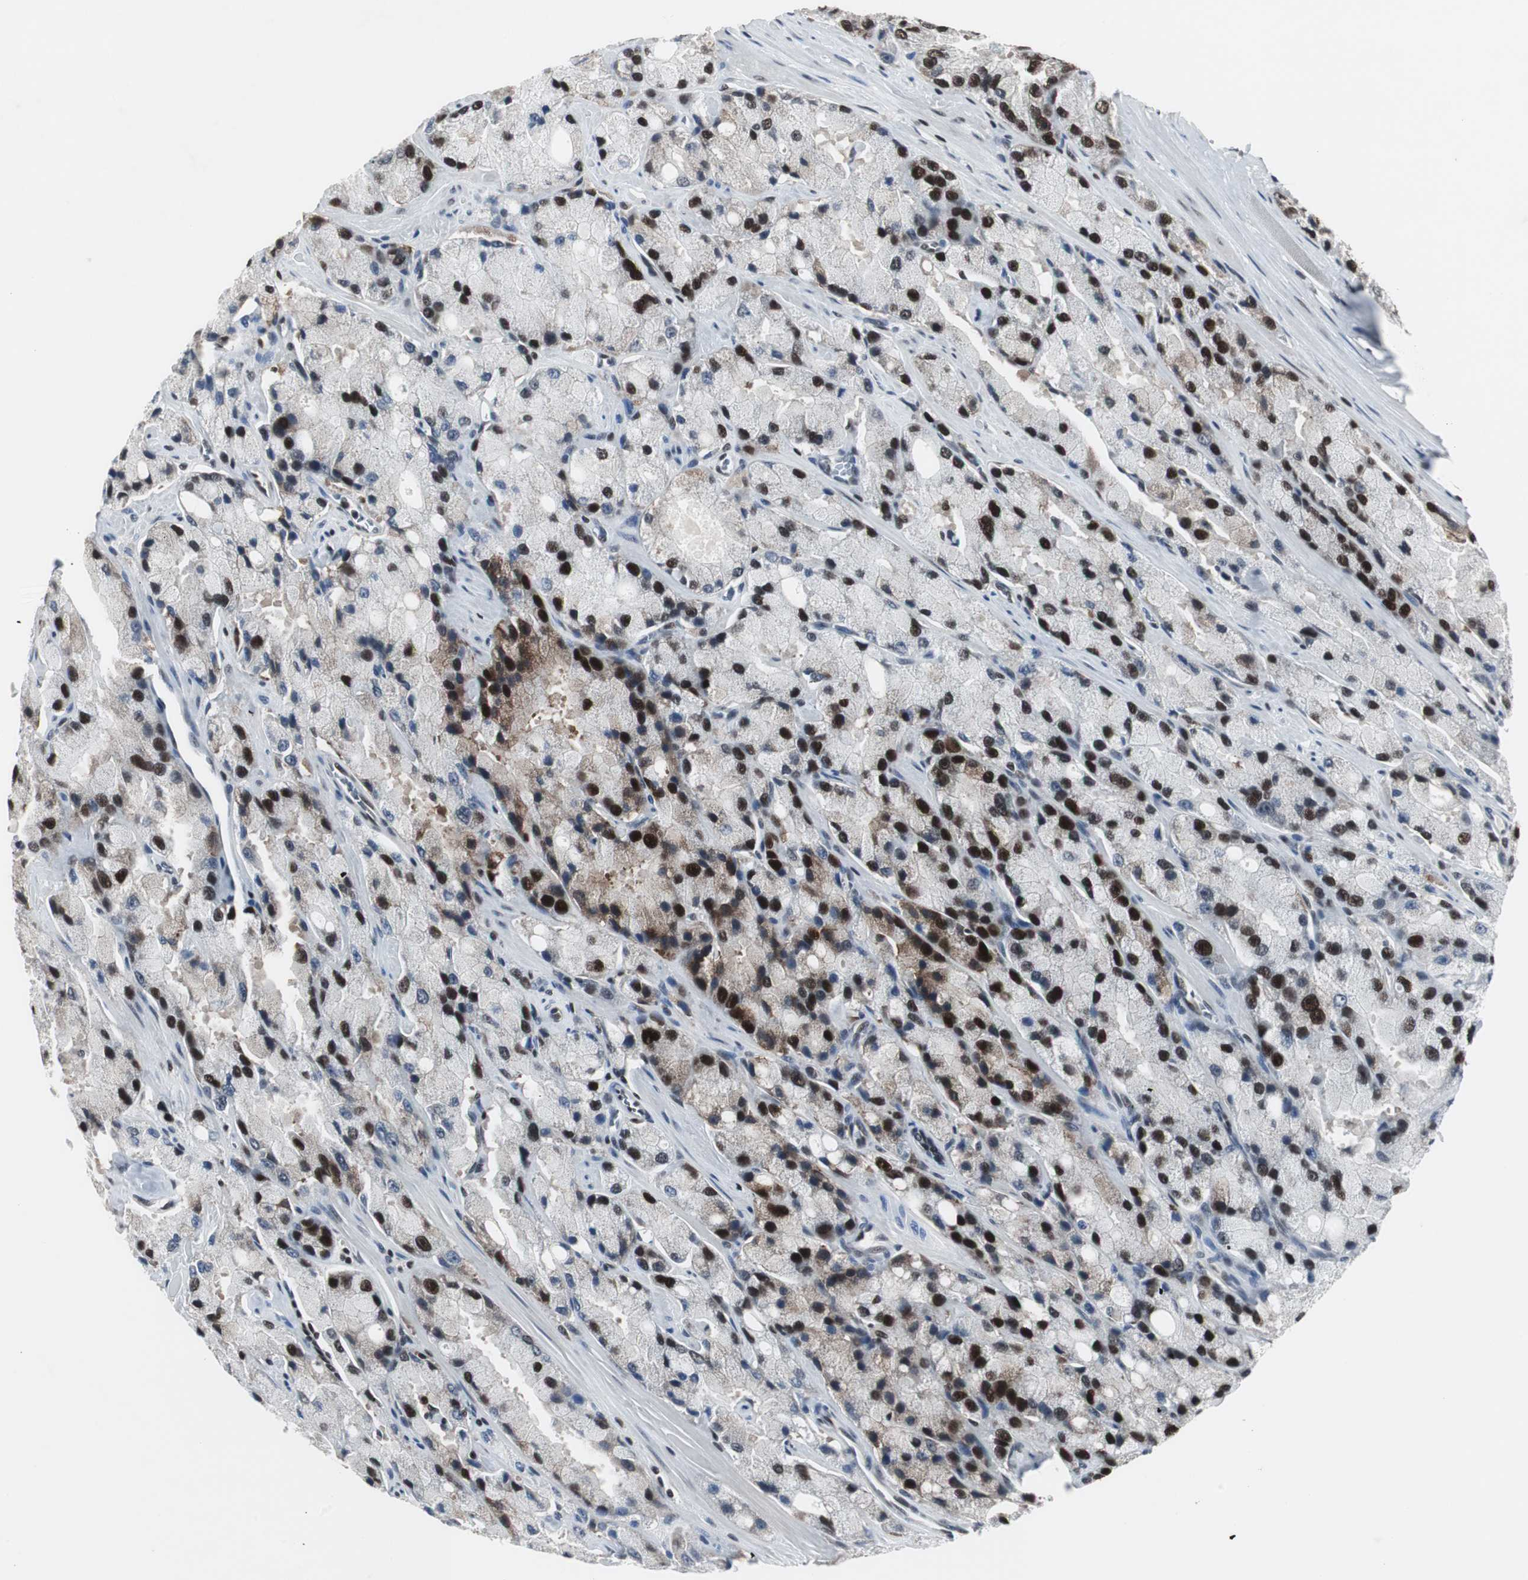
{"staining": {"intensity": "moderate", "quantity": "25%-75%", "location": "nuclear"}, "tissue": "prostate cancer", "cell_type": "Tumor cells", "image_type": "cancer", "snomed": [{"axis": "morphology", "description": "Adenocarcinoma, High grade"}, {"axis": "topography", "description": "Prostate"}], "caption": "High-grade adenocarcinoma (prostate) stained with a protein marker reveals moderate staining in tumor cells.", "gene": "RAD9A", "patient": {"sex": "male", "age": 58}}